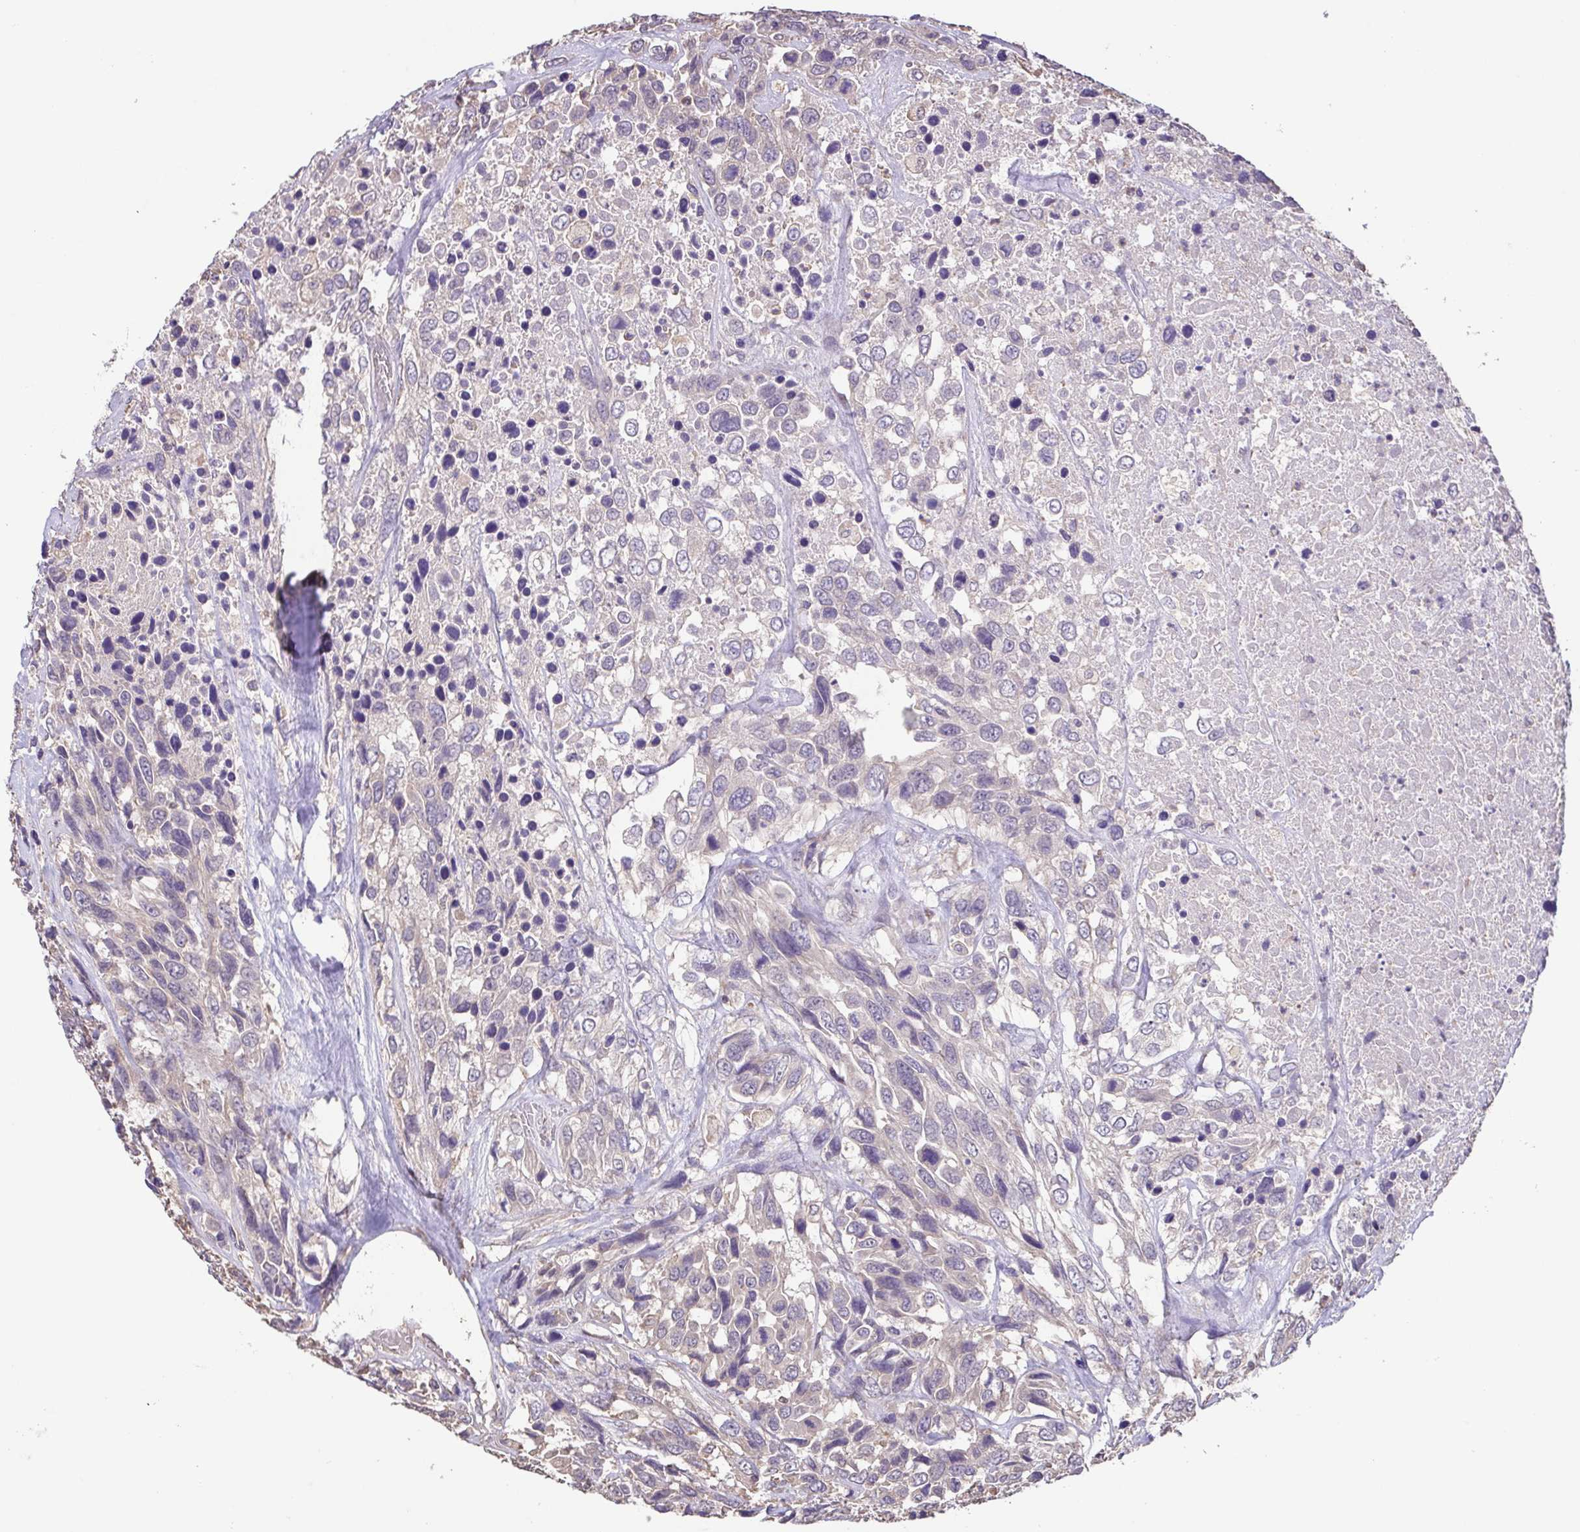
{"staining": {"intensity": "negative", "quantity": "none", "location": "none"}, "tissue": "urothelial cancer", "cell_type": "Tumor cells", "image_type": "cancer", "snomed": [{"axis": "morphology", "description": "Urothelial carcinoma, High grade"}, {"axis": "topography", "description": "Urinary bladder"}], "caption": "Tumor cells are negative for protein expression in human urothelial cancer. (Brightfield microscopy of DAB (3,3'-diaminobenzidine) immunohistochemistry (IHC) at high magnification).", "gene": "ACTRT2", "patient": {"sex": "female", "age": 70}}